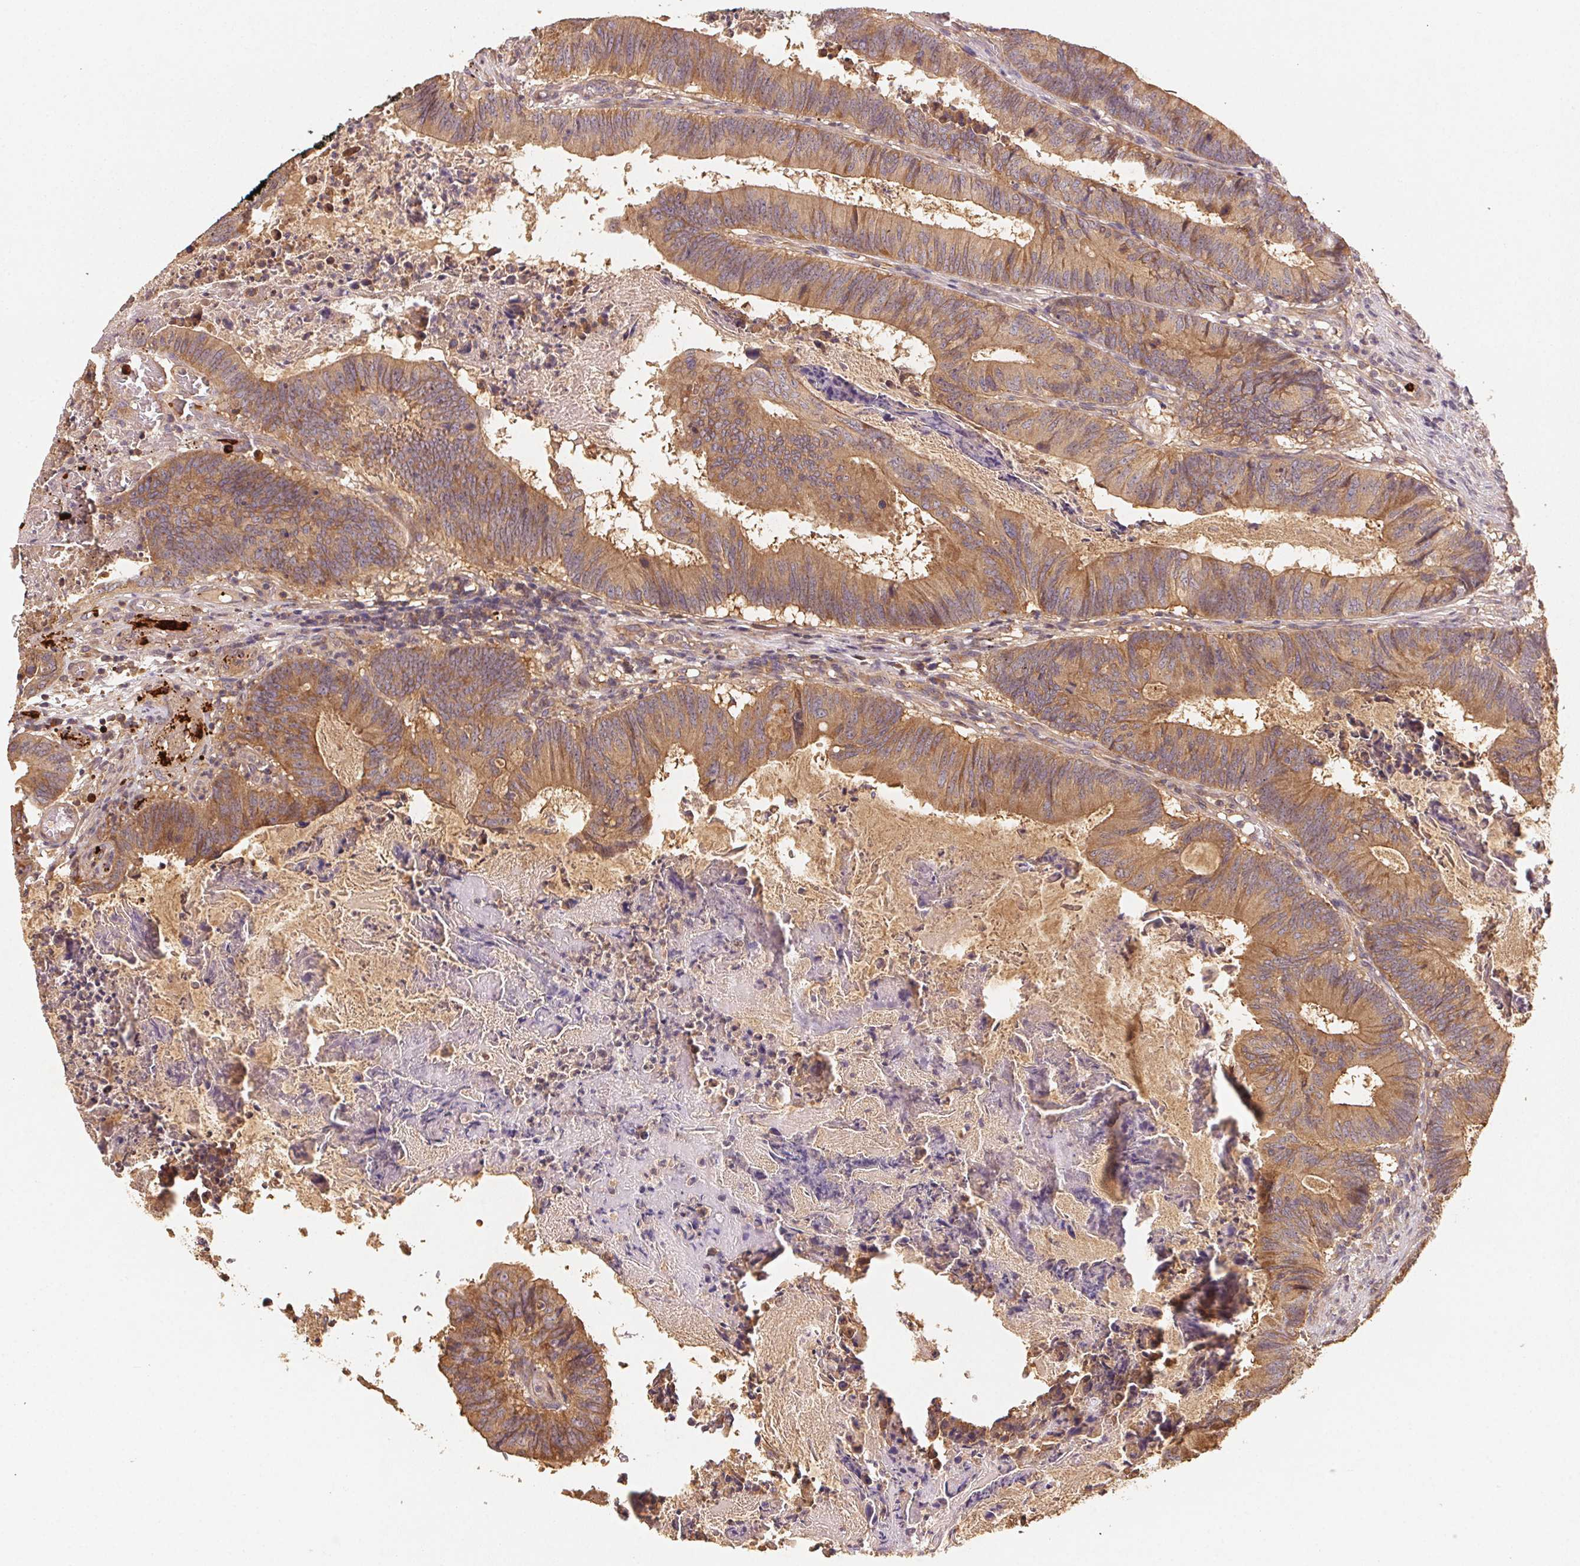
{"staining": {"intensity": "moderate", "quantity": ">75%", "location": "cytoplasmic/membranous"}, "tissue": "colorectal cancer", "cell_type": "Tumor cells", "image_type": "cancer", "snomed": [{"axis": "morphology", "description": "Adenocarcinoma, NOS"}, {"axis": "topography", "description": "Colon"}], "caption": "Immunohistochemistry of human colorectal adenocarcinoma reveals medium levels of moderate cytoplasmic/membranous positivity in about >75% of tumor cells.", "gene": "RALA", "patient": {"sex": "female", "age": 70}}